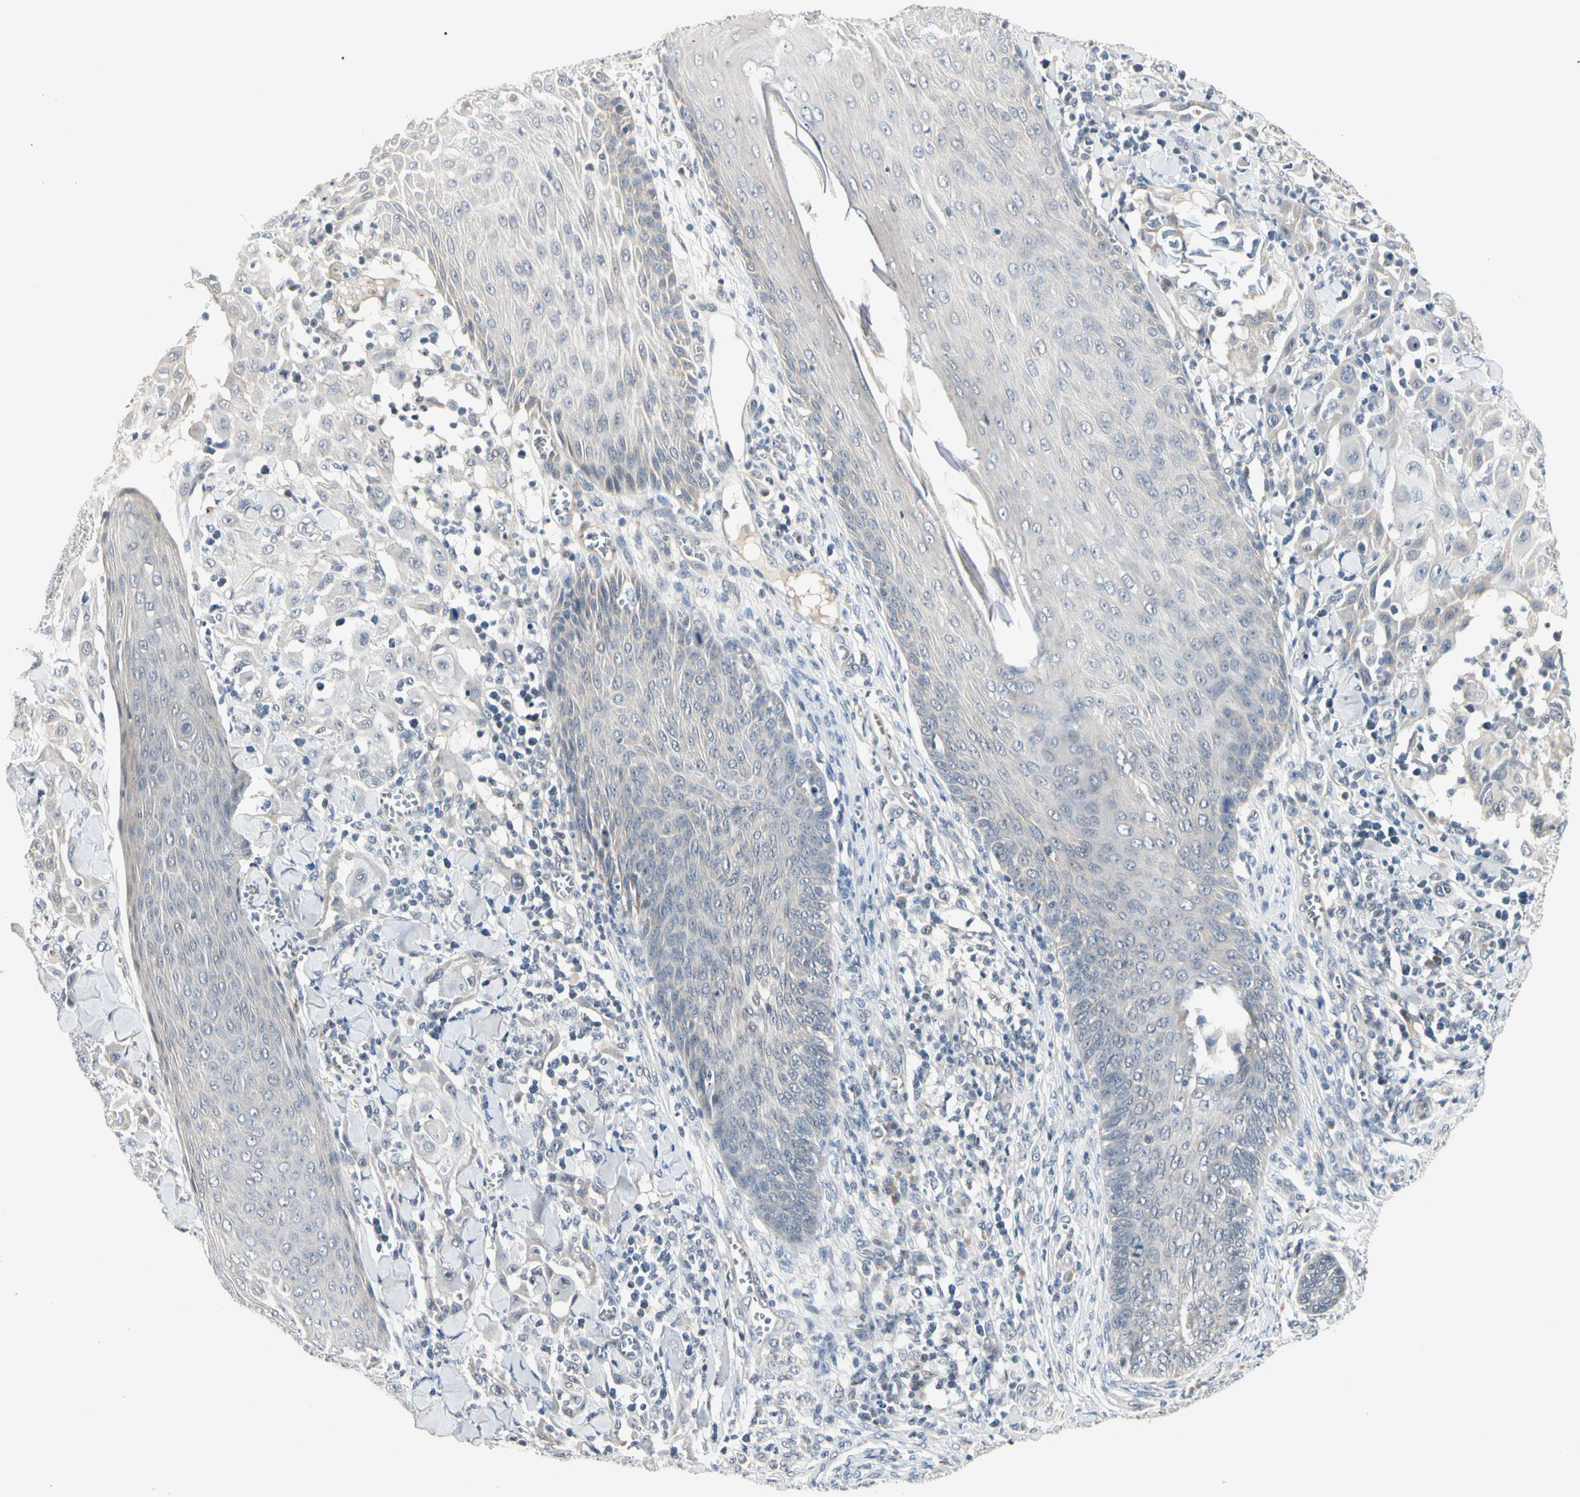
{"staining": {"intensity": "negative", "quantity": "none", "location": "none"}, "tissue": "skin cancer", "cell_type": "Tumor cells", "image_type": "cancer", "snomed": [{"axis": "morphology", "description": "Squamous cell carcinoma, NOS"}, {"axis": "topography", "description": "Skin"}], "caption": "Immunohistochemistry (IHC) of human skin cancer reveals no positivity in tumor cells.", "gene": "GREM1", "patient": {"sex": "male", "age": 24}}